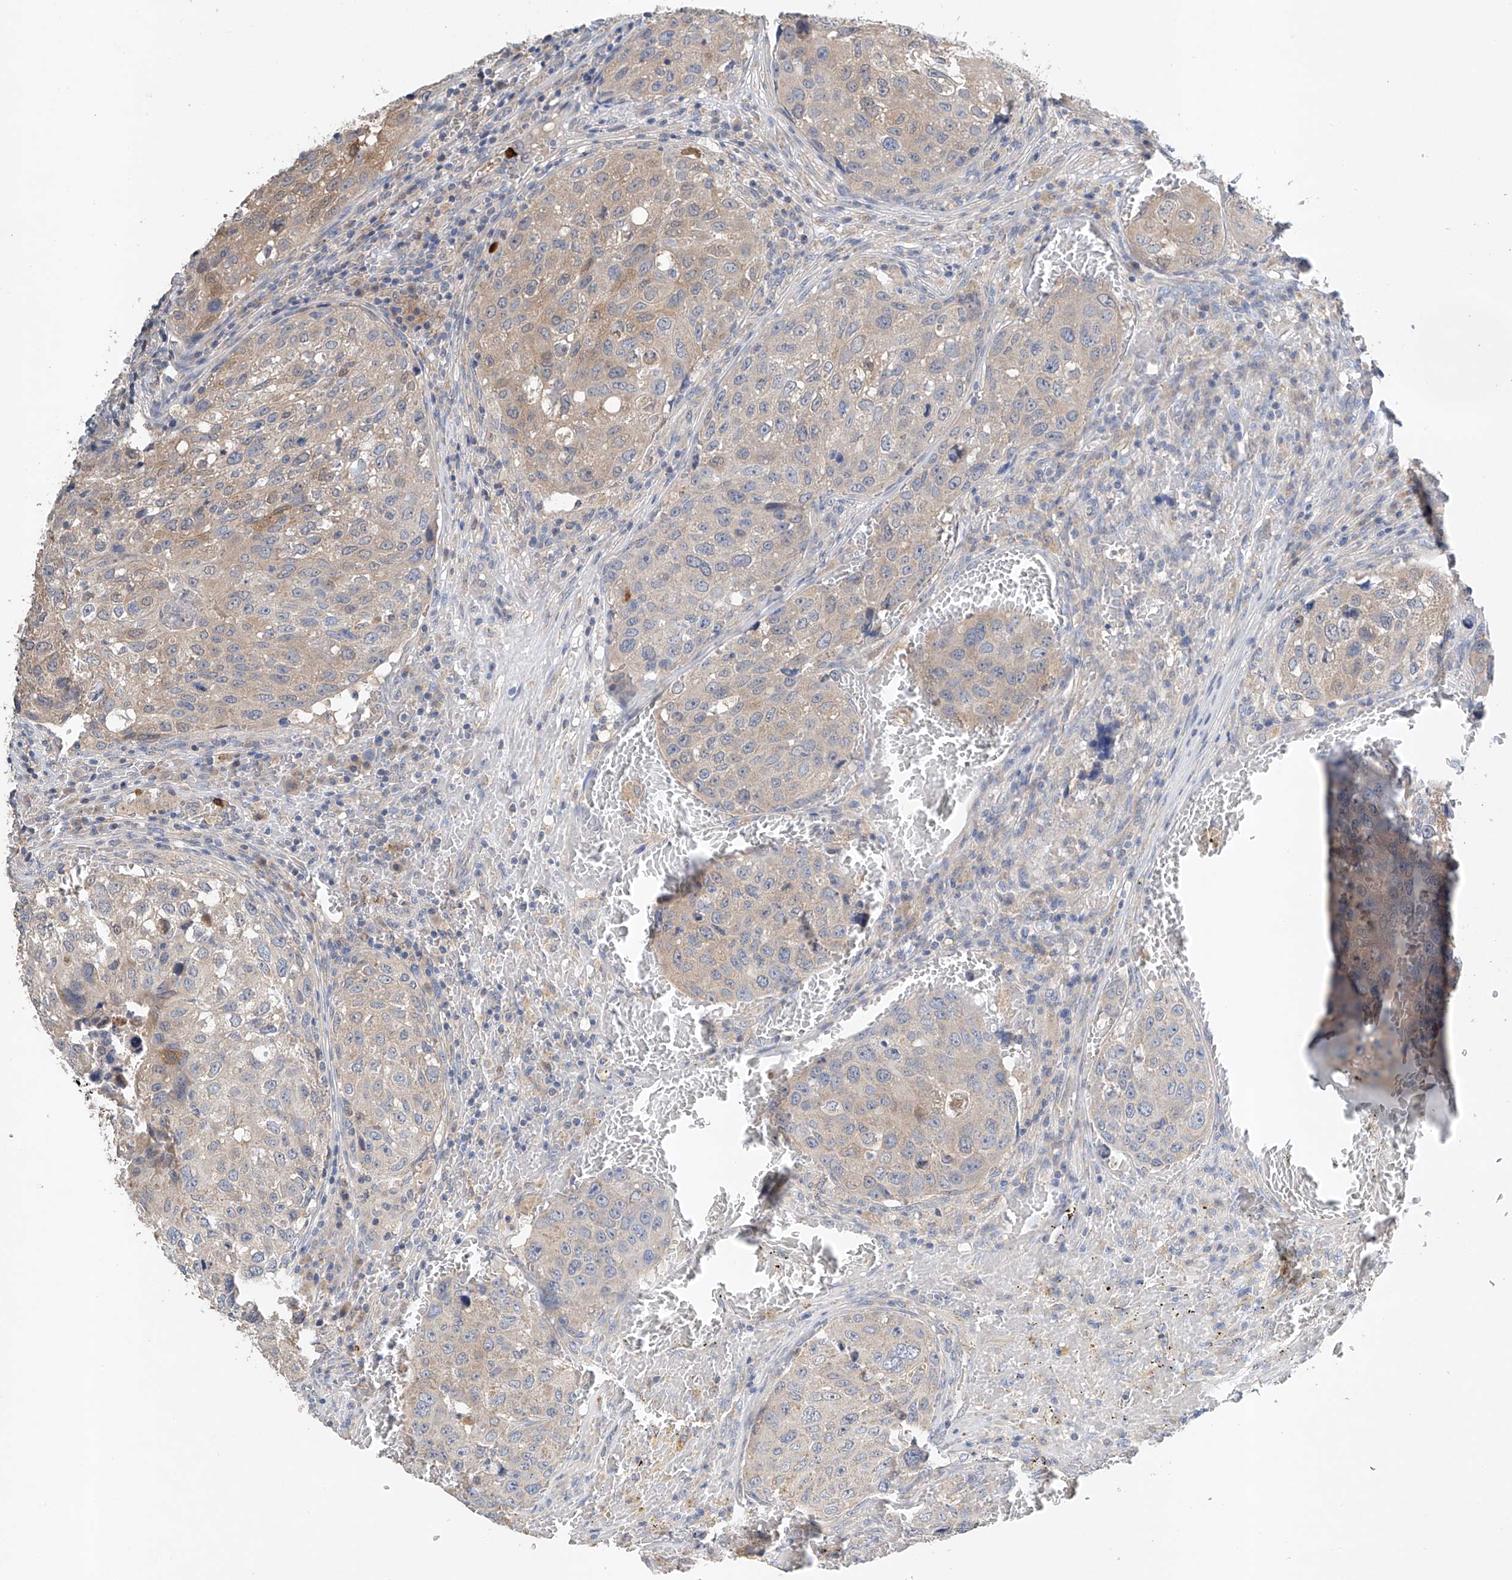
{"staining": {"intensity": "weak", "quantity": "25%-75%", "location": "cytoplasmic/membranous"}, "tissue": "urothelial cancer", "cell_type": "Tumor cells", "image_type": "cancer", "snomed": [{"axis": "morphology", "description": "Urothelial carcinoma, High grade"}, {"axis": "topography", "description": "Lymph node"}, {"axis": "topography", "description": "Urinary bladder"}], "caption": "Weak cytoplasmic/membranous expression is present in approximately 25%-75% of tumor cells in urothelial cancer.", "gene": "GPC4", "patient": {"sex": "male", "age": 51}}